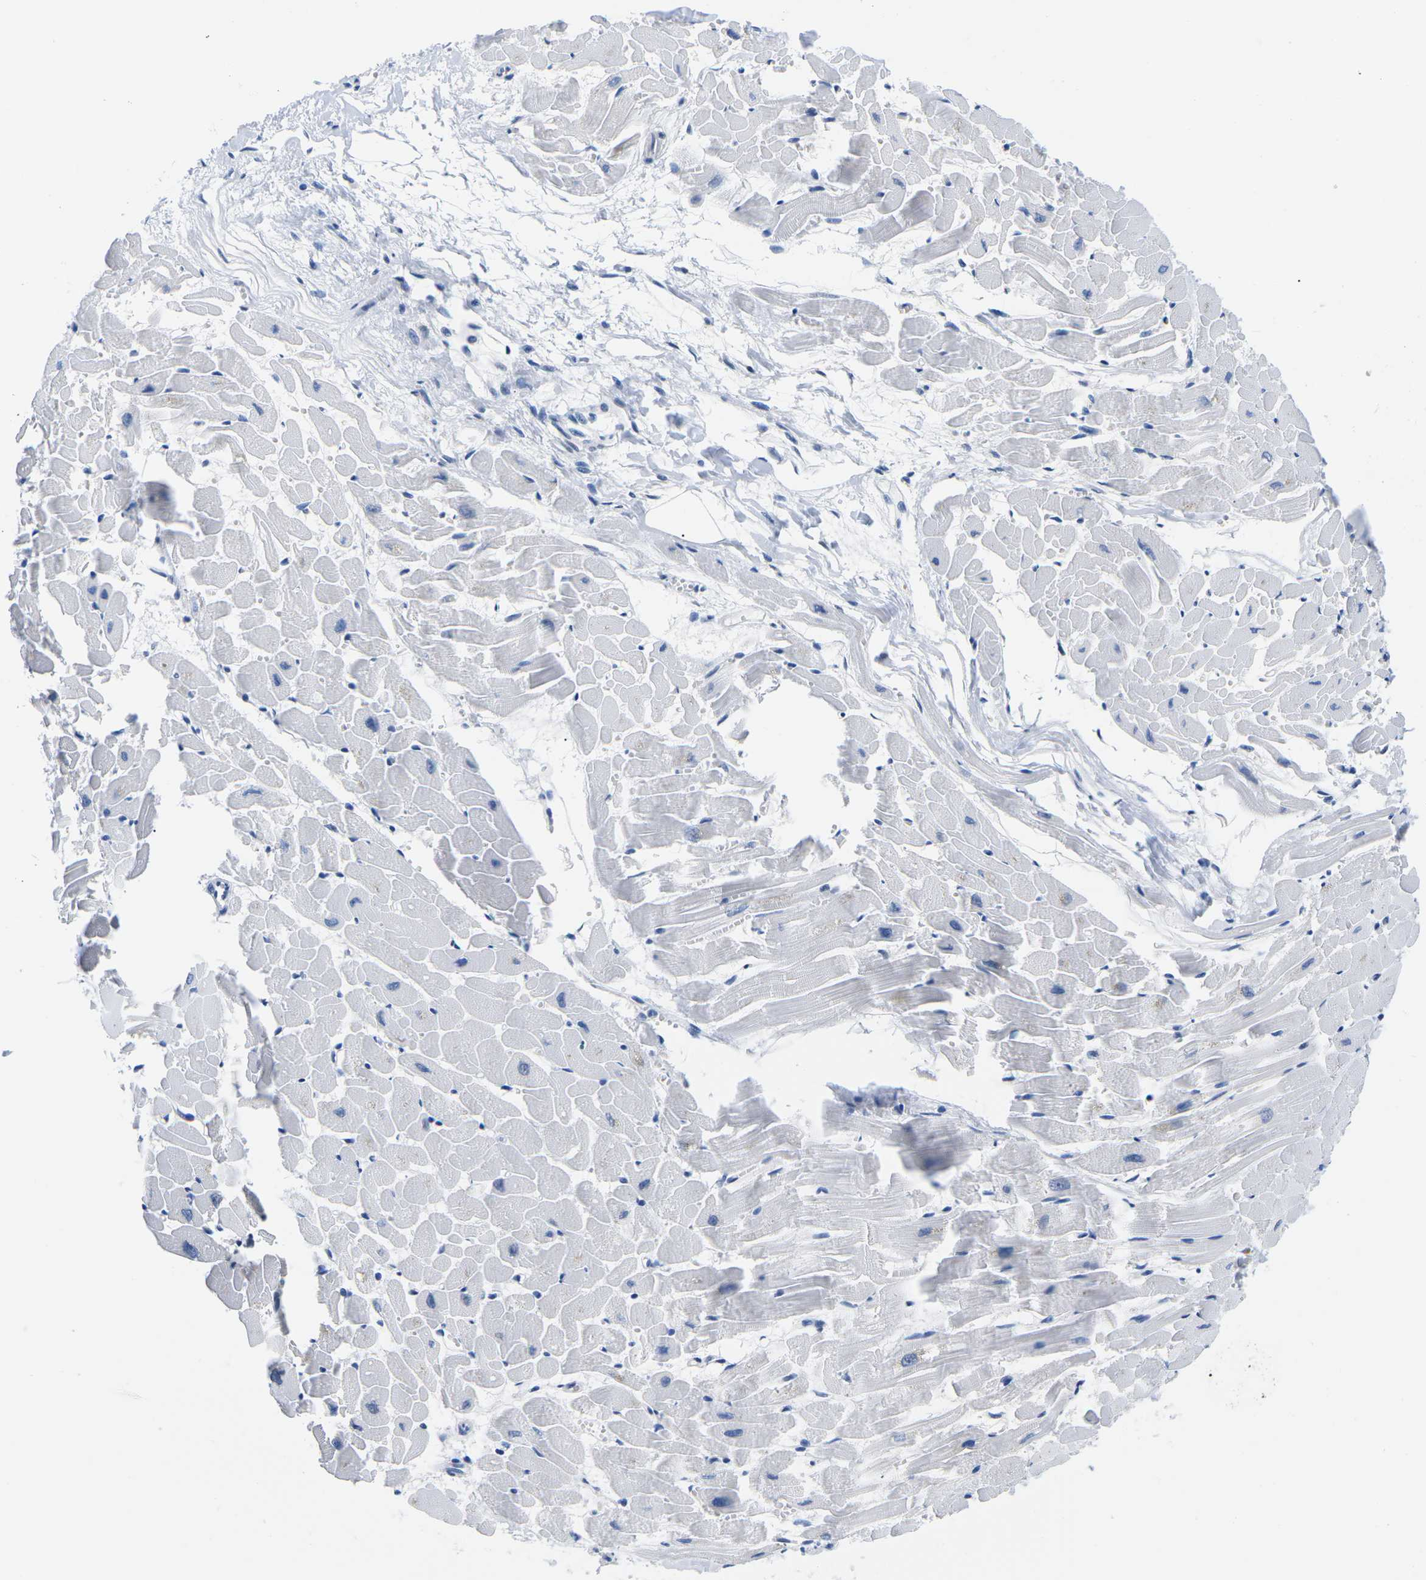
{"staining": {"intensity": "negative", "quantity": "none", "location": "none"}, "tissue": "heart muscle", "cell_type": "Cardiomyocytes", "image_type": "normal", "snomed": [{"axis": "morphology", "description": "Normal tissue, NOS"}, {"axis": "topography", "description": "Heart"}], "caption": "This micrograph is of benign heart muscle stained with IHC to label a protein in brown with the nuclei are counter-stained blue. There is no positivity in cardiomyocytes. (DAB (3,3'-diaminobenzidine) immunohistochemistry (IHC), high magnification).", "gene": "UBA7", "patient": {"sex": "female", "age": 19}}